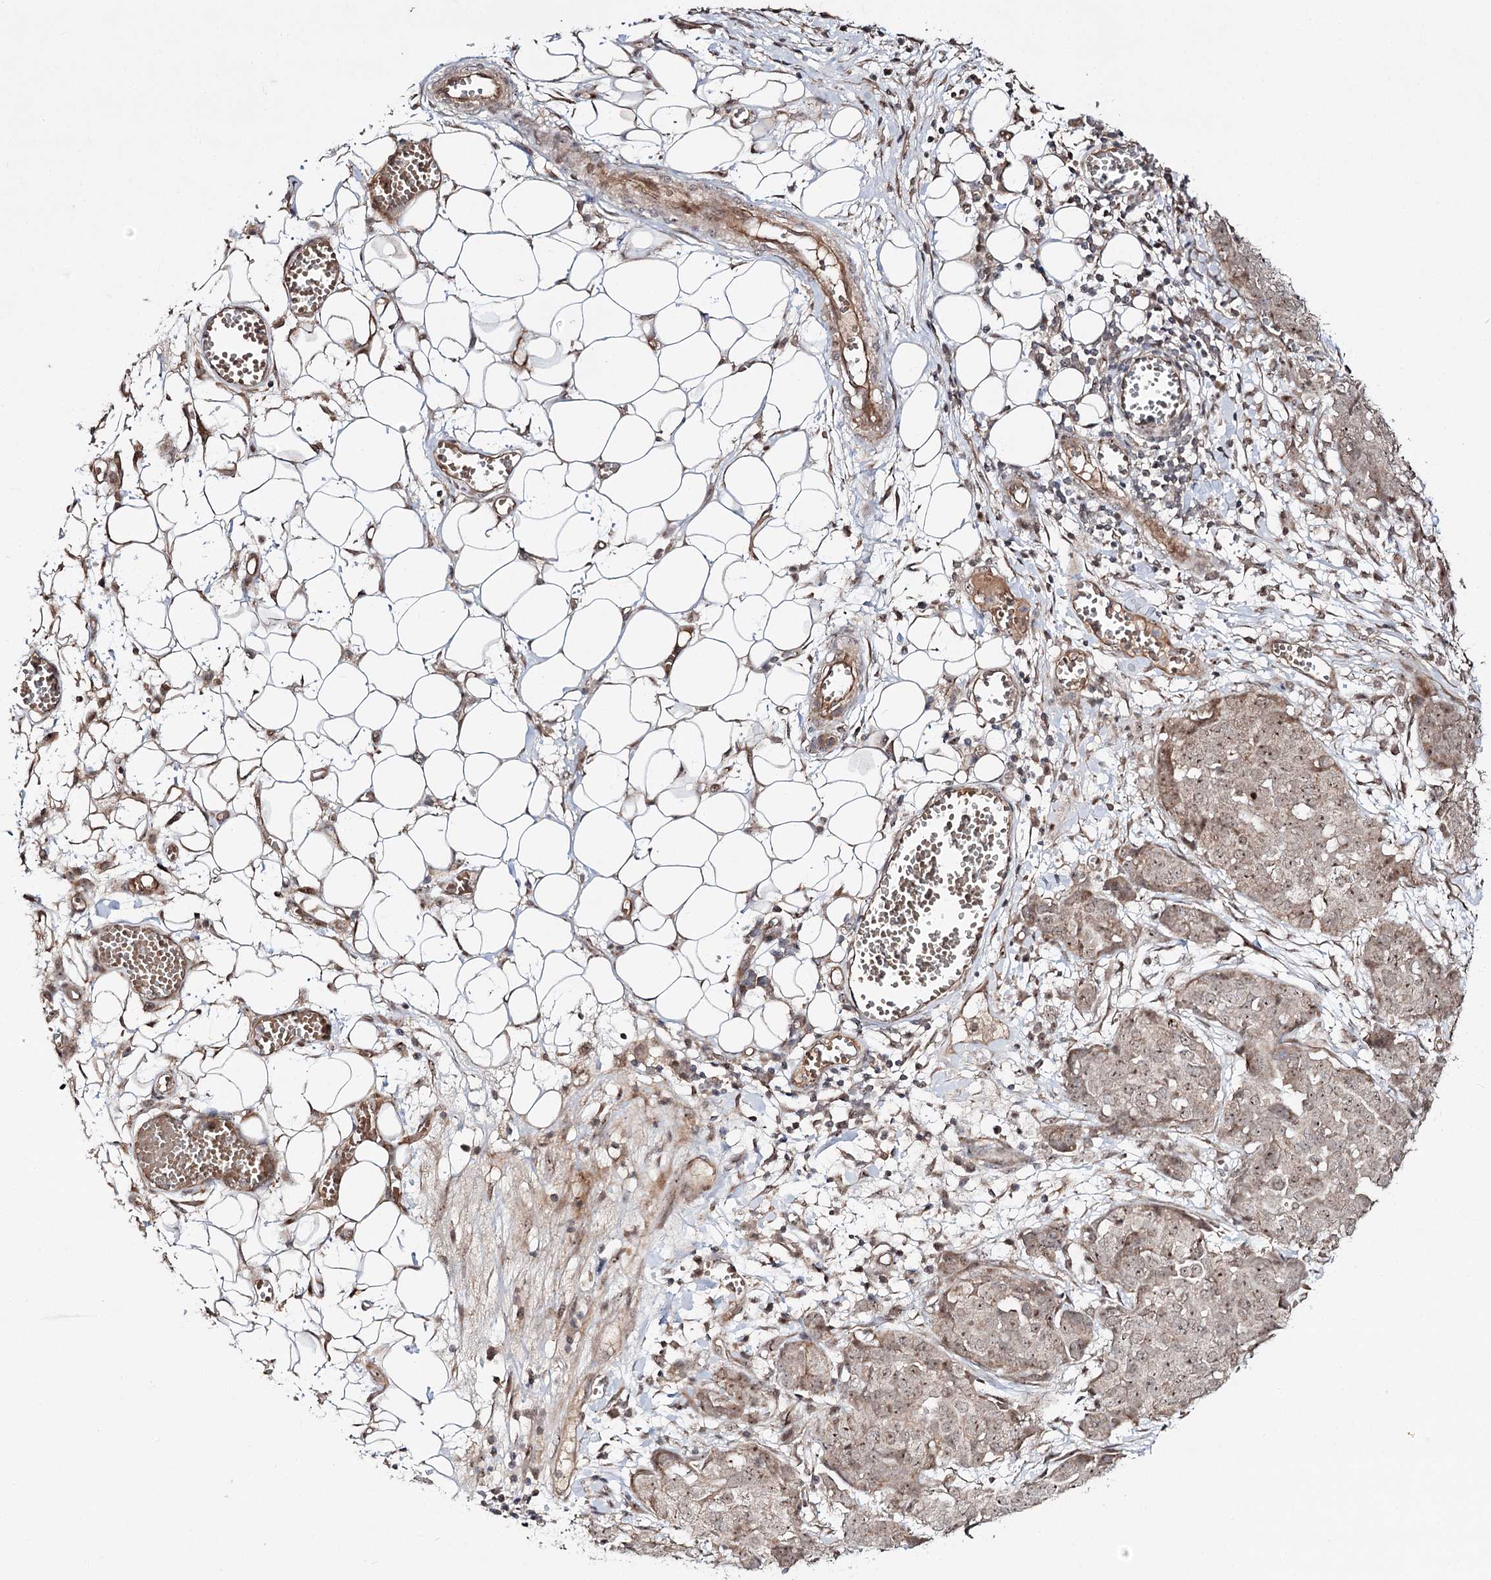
{"staining": {"intensity": "weak", "quantity": ">75%", "location": "cytoplasmic/membranous,nuclear"}, "tissue": "ovarian cancer", "cell_type": "Tumor cells", "image_type": "cancer", "snomed": [{"axis": "morphology", "description": "Cystadenocarcinoma, serous, NOS"}, {"axis": "topography", "description": "Soft tissue"}, {"axis": "topography", "description": "Ovary"}], "caption": "Weak cytoplasmic/membranous and nuclear protein expression is present in approximately >75% of tumor cells in ovarian serous cystadenocarcinoma.", "gene": "RRP9", "patient": {"sex": "female", "age": 57}}